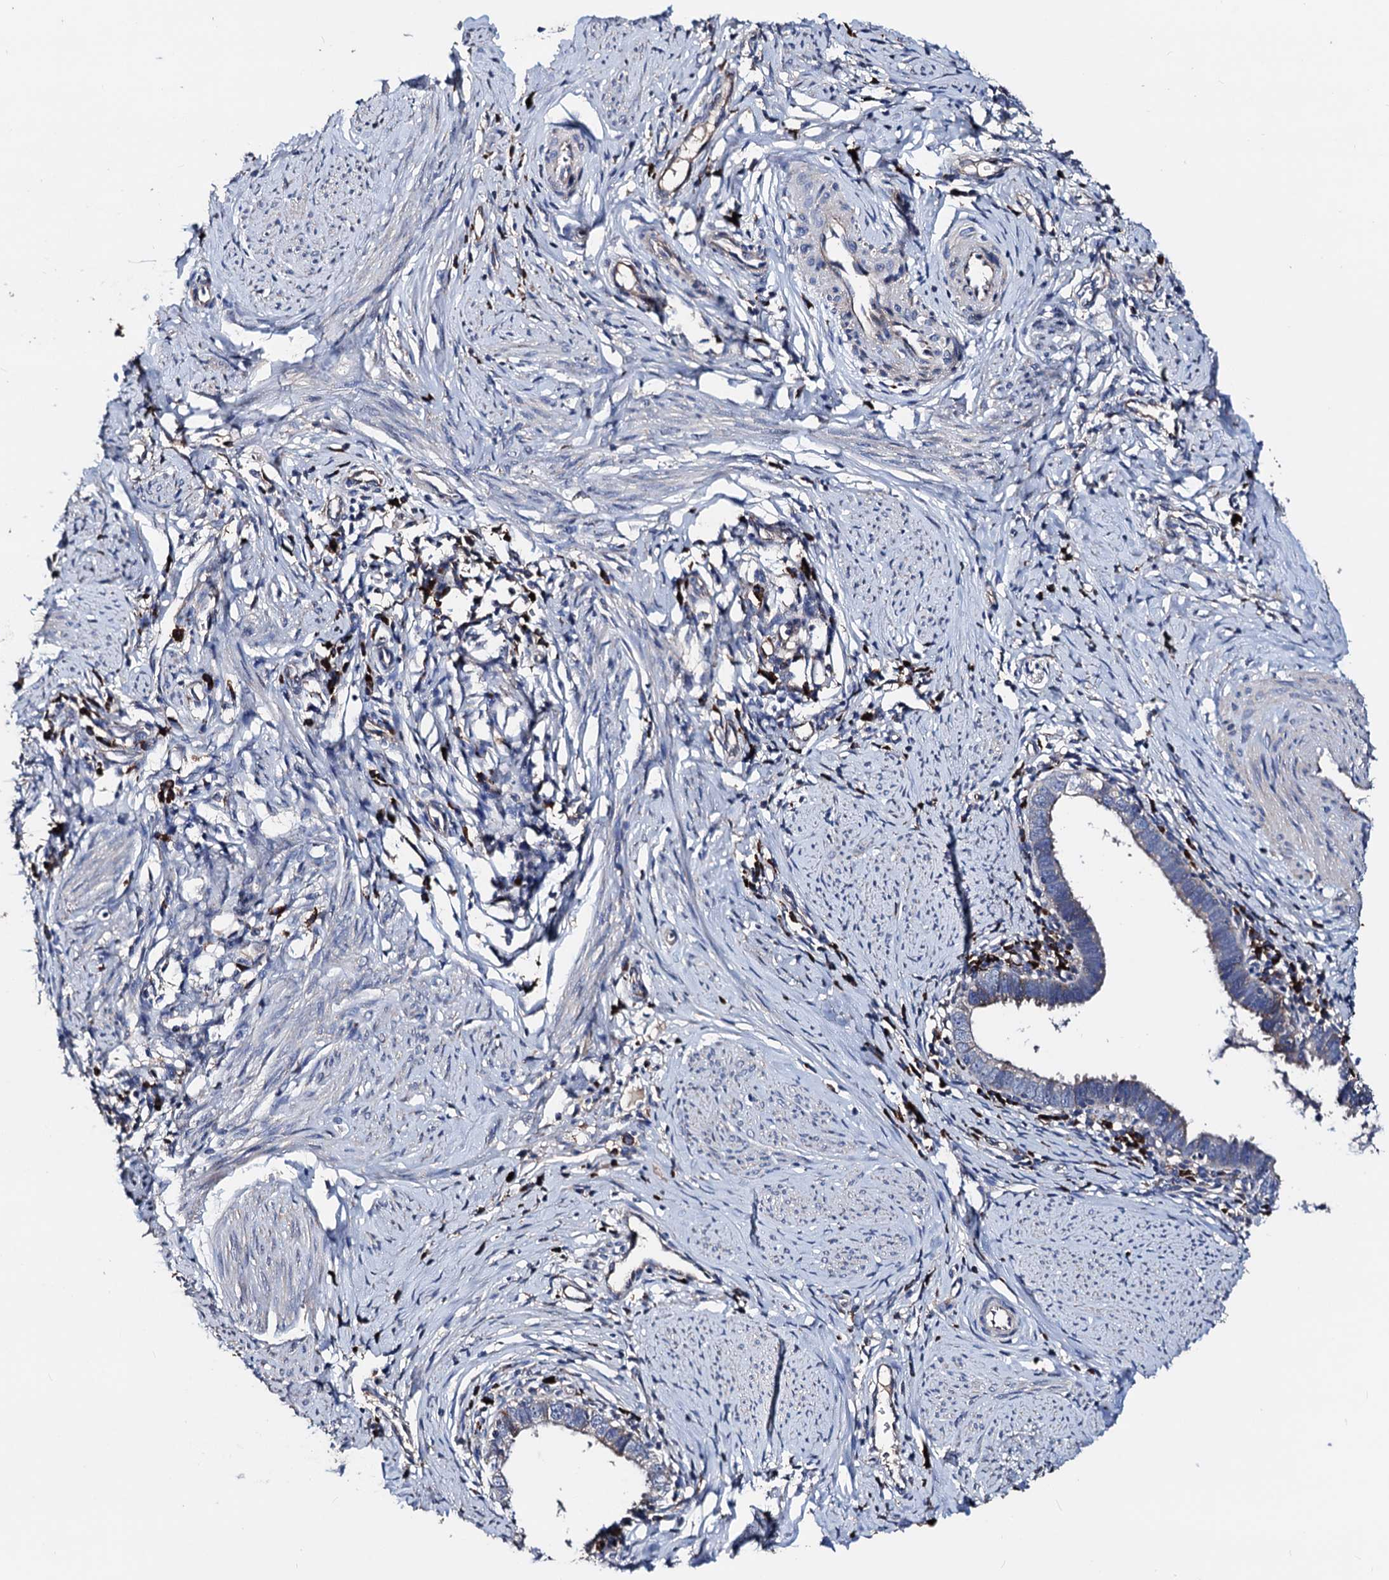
{"staining": {"intensity": "negative", "quantity": "none", "location": "none"}, "tissue": "cervical cancer", "cell_type": "Tumor cells", "image_type": "cancer", "snomed": [{"axis": "morphology", "description": "Adenocarcinoma, NOS"}, {"axis": "topography", "description": "Cervix"}], "caption": "There is no significant staining in tumor cells of cervical adenocarcinoma.", "gene": "AKAP11", "patient": {"sex": "female", "age": 36}}